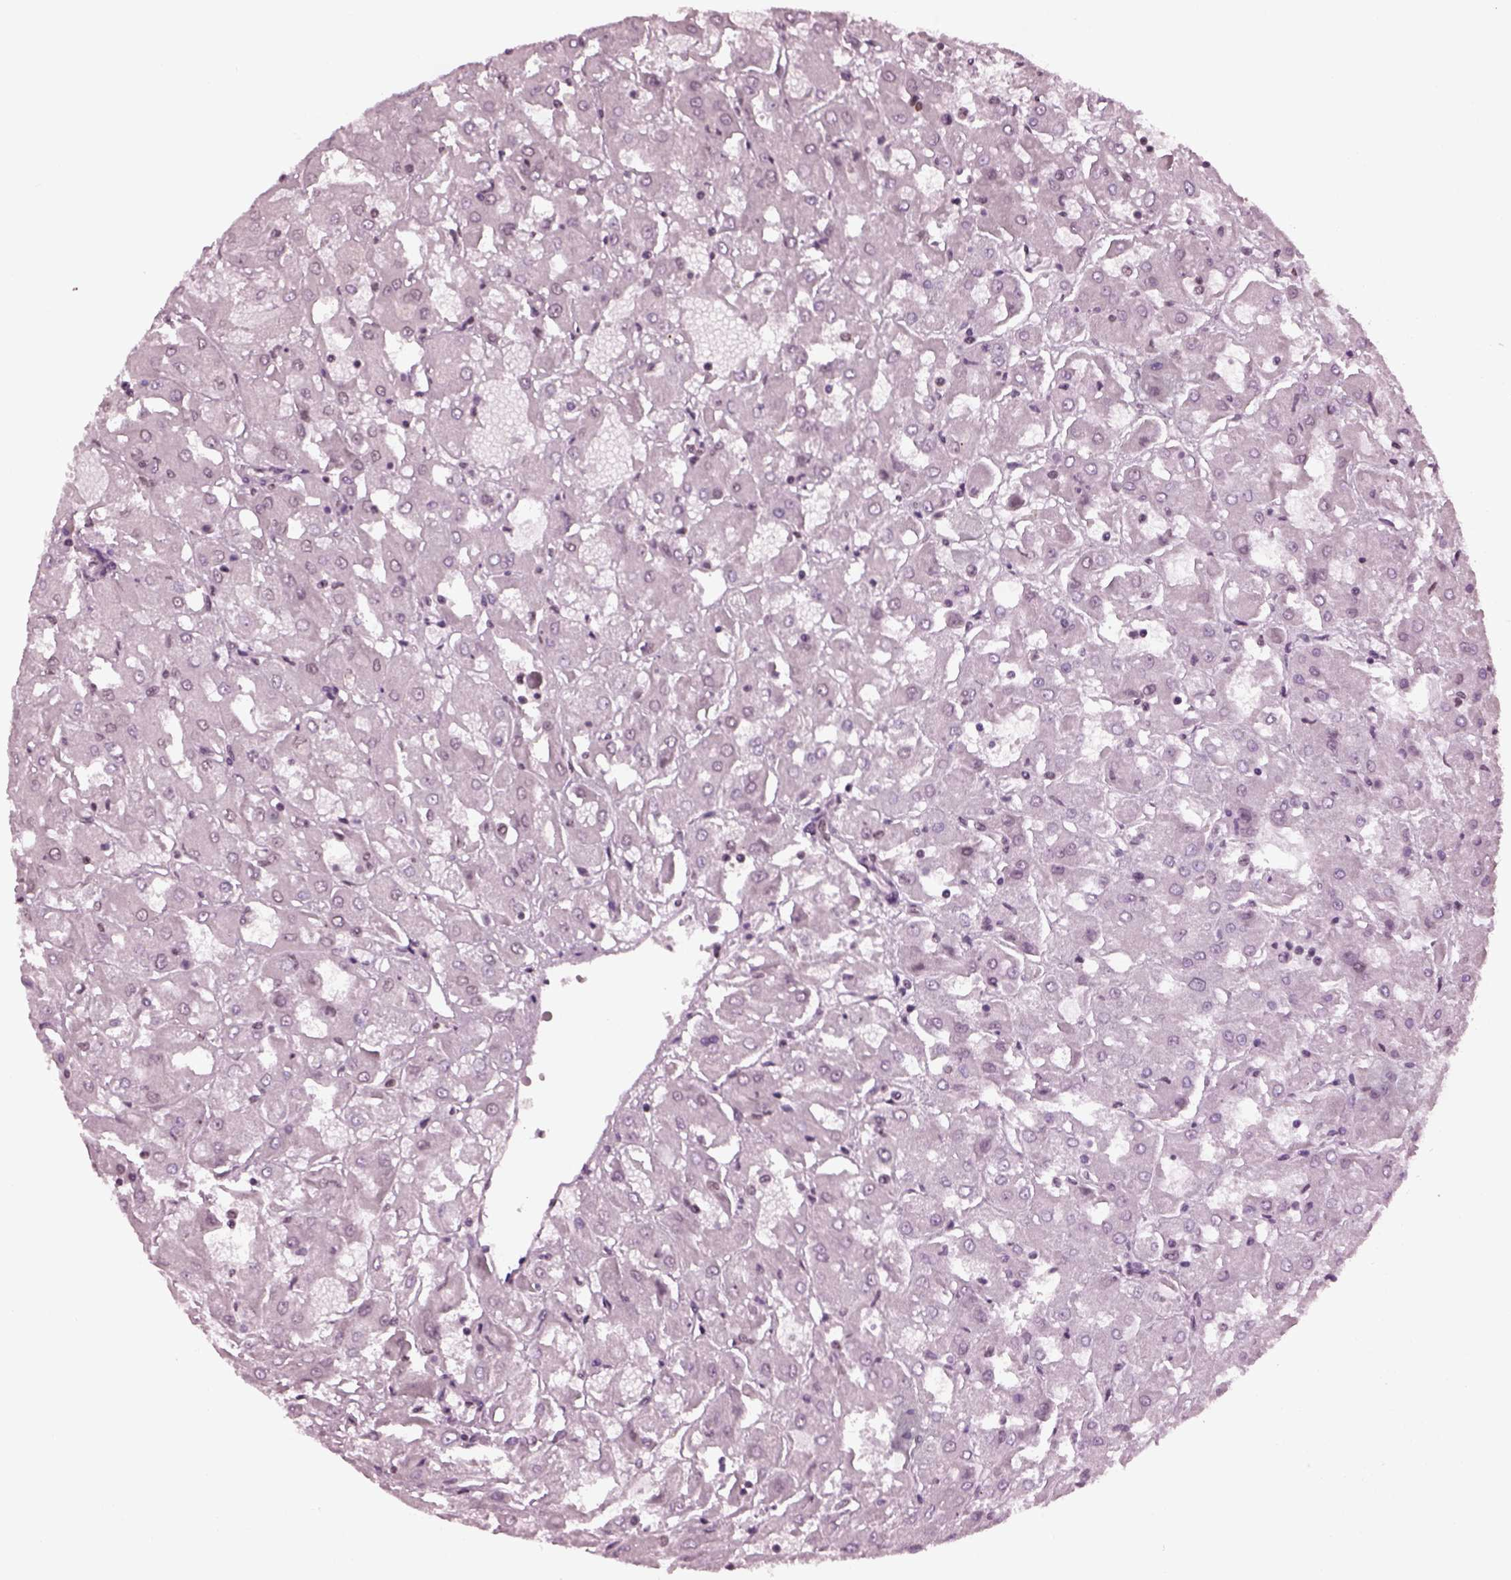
{"staining": {"intensity": "negative", "quantity": "none", "location": "none"}, "tissue": "renal cancer", "cell_type": "Tumor cells", "image_type": "cancer", "snomed": [{"axis": "morphology", "description": "Adenocarcinoma, NOS"}, {"axis": "topography", "description": "Kidney"}], "caption": "This is an immunohistochemistry (IHC) photomicrograph of human renal cancer. There is no staining in tumor cells.", "gene": "RUVBL2", "patient": {"sex": "male", "age": 72}}